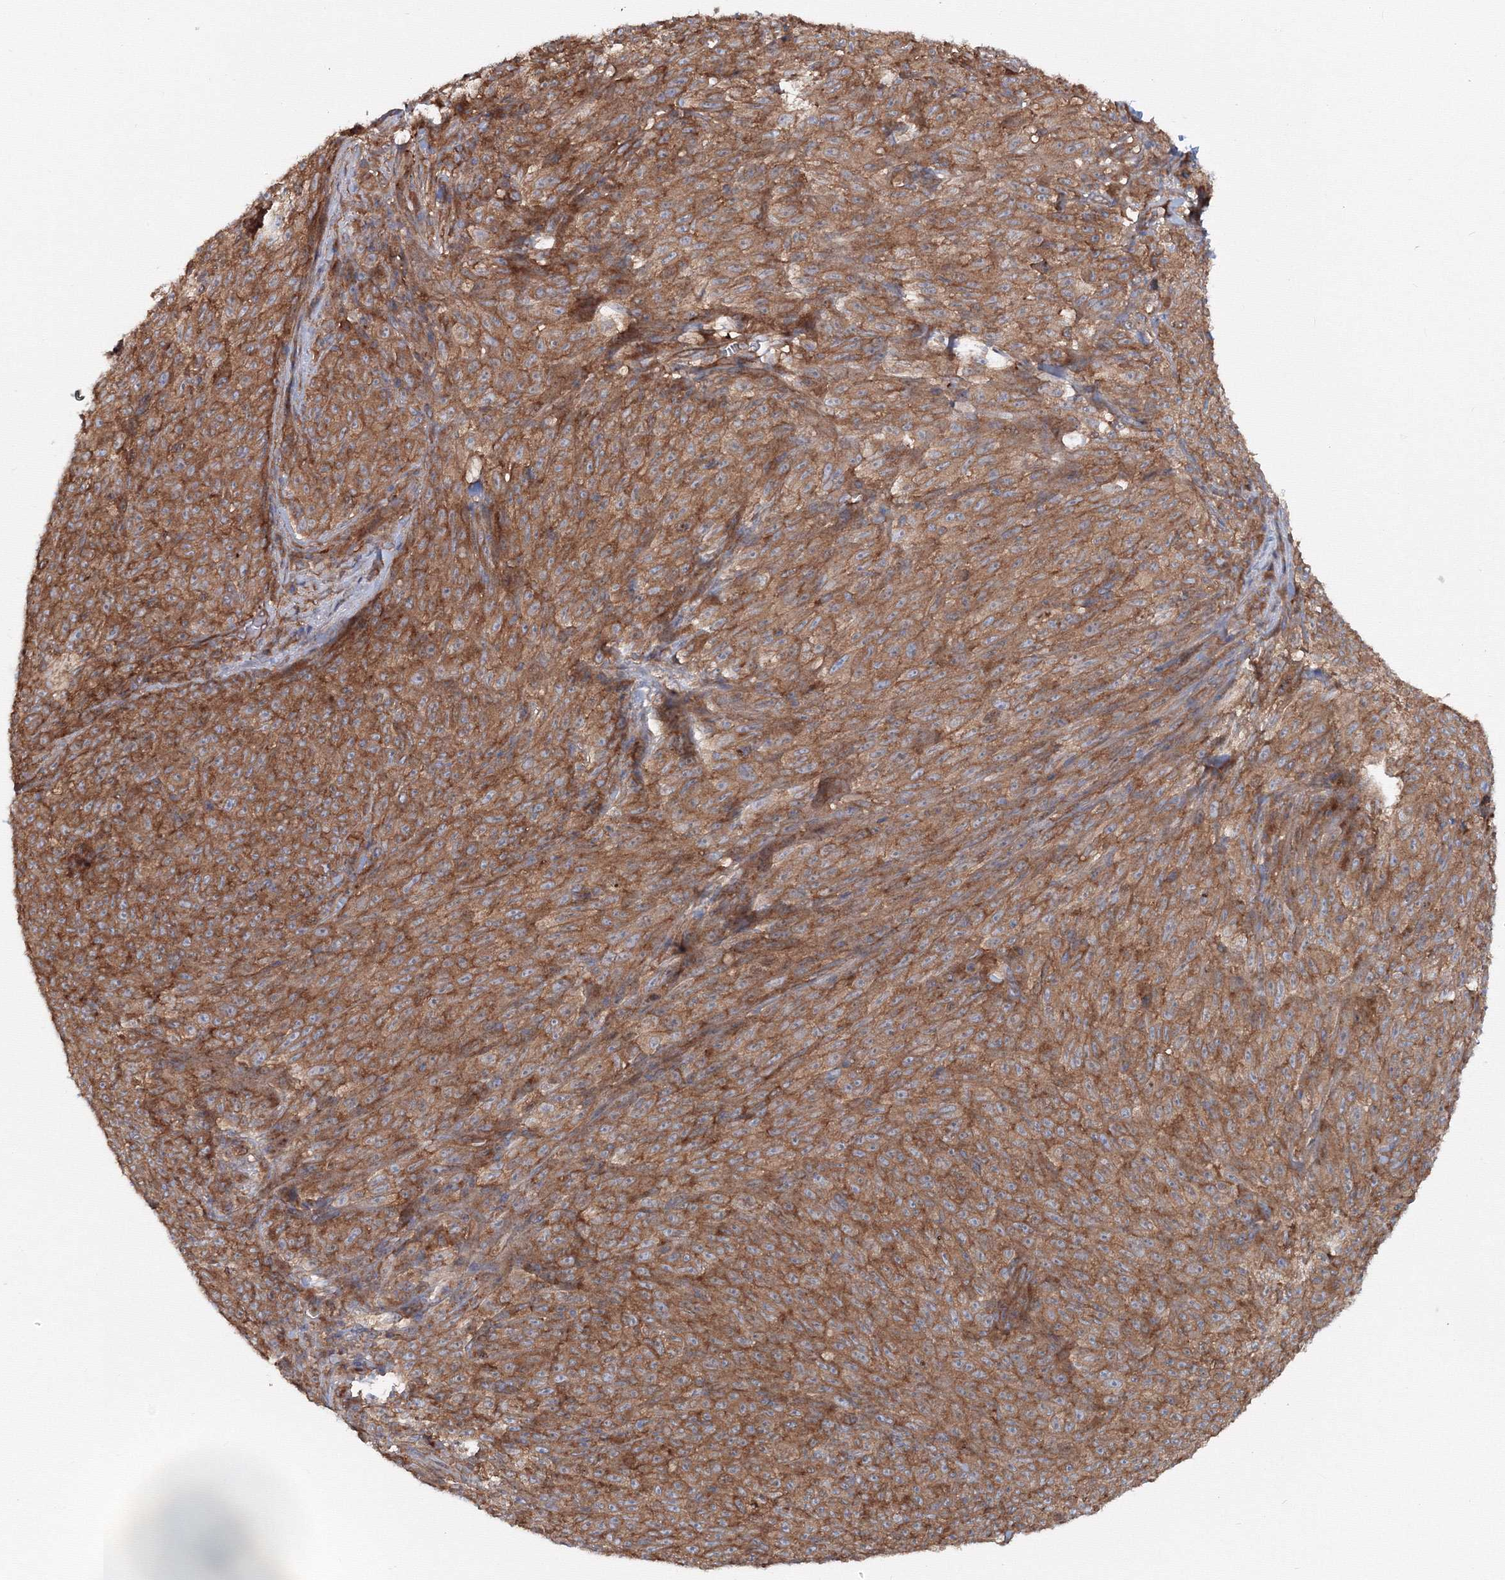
{"staining": {"intensity": "moderate", "quantity": ">75%", "location": "cytoplasmic/membranous"}, "tissue": "melanoma", "cell_type": "Tumor cells", "image_type": "cancer", "snomed": [{"axis": "morphology", "description": "Malignant melanoma, NOS"}, {"axis": "topography", "description": "Skin"}], "caption": "Protein staining of melanoma tissue reveals moderate cytoplasmic/membranous staining in approximately >75% of tumor cells. (DAB IHC, brown staining for protein, blue staining for nuclei).", "gene": "EXOC1", "patient": {"sex": "female", "age": 82}}